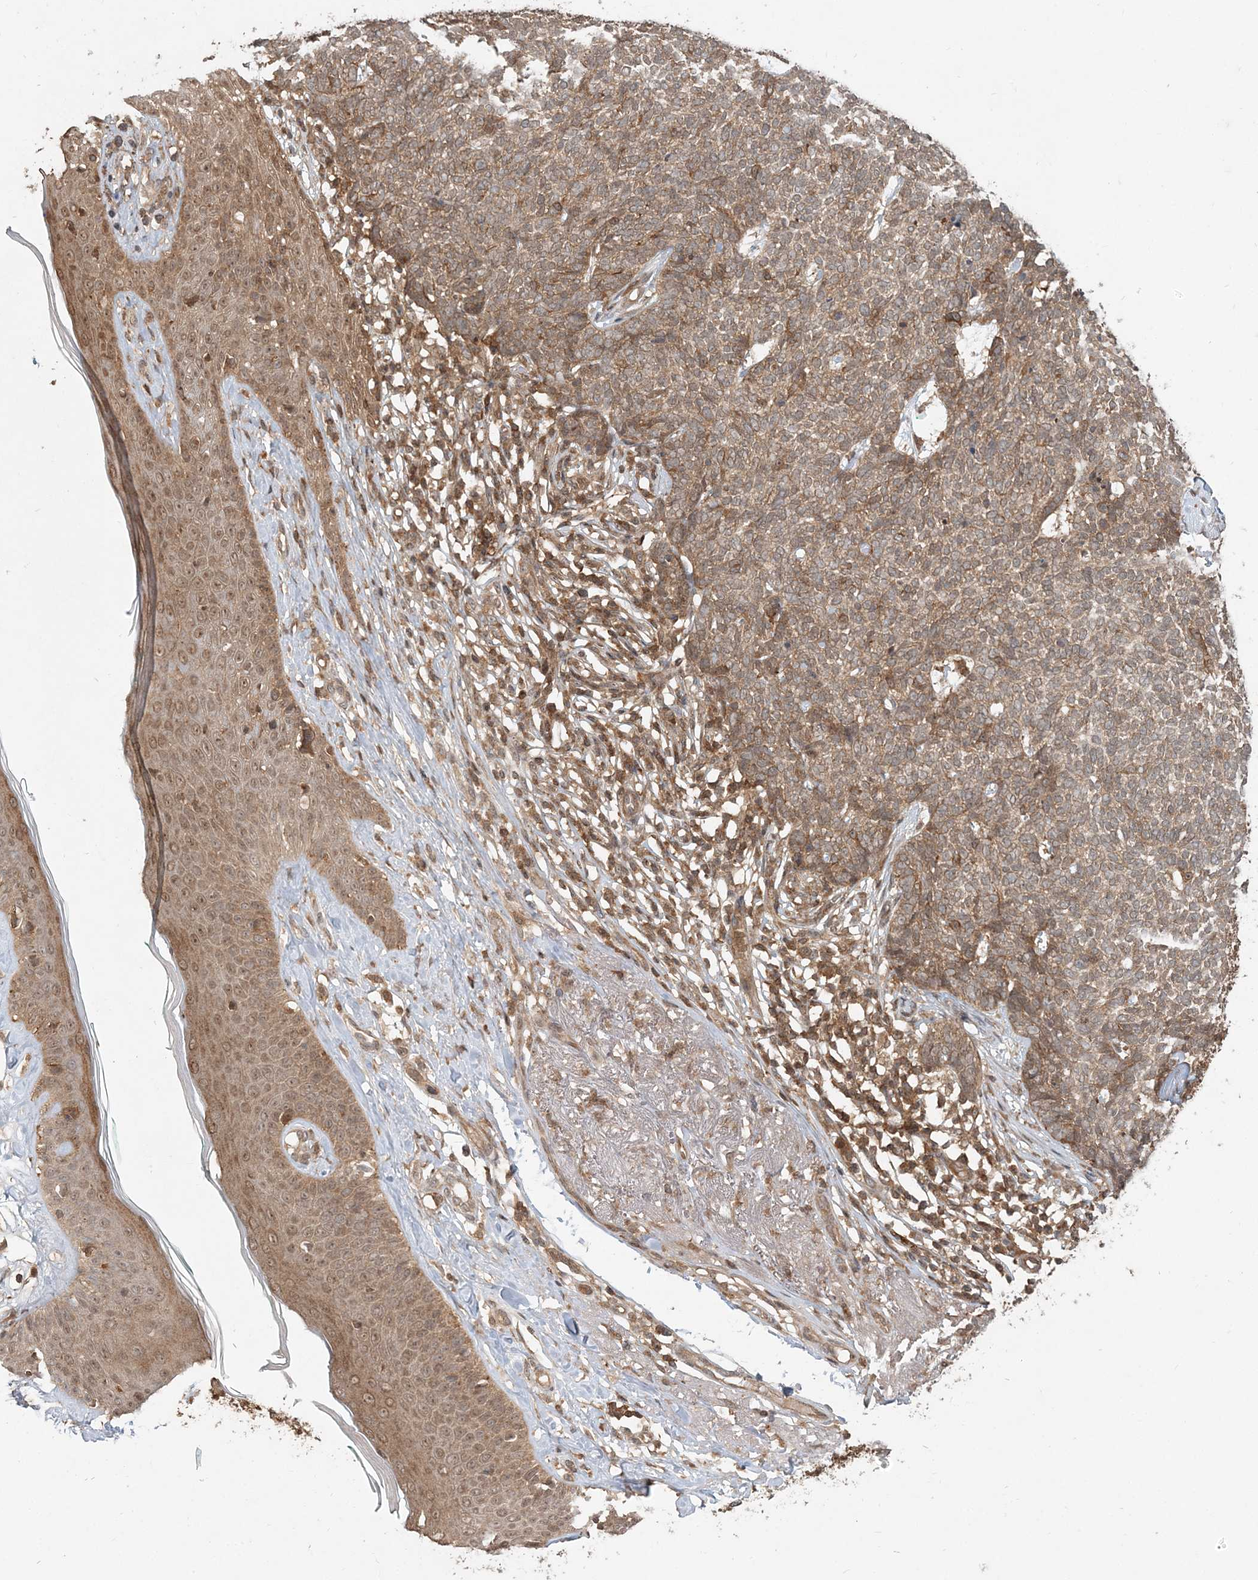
{"staining": {"intensity": "moderate", "quantity": ">75%", "location": "cytoplasmic/membranous"}, "tissue": "skin cancer", "cell_type": "Tumor cells", "image_type": "cancer", "snomed": [{"axis": "morphology", "description": "Basal cell carcinoma"}, {"axis": "topography", "description": "Skin"}], "caption": "A micrograph of human basal cell carcinoma (skin) stained for a protein reveals moderate cytoplasmic/membranous brown staining in tumor cells.", "gene": "CAB39", "patient": {"sex": "female", "age": 84}}